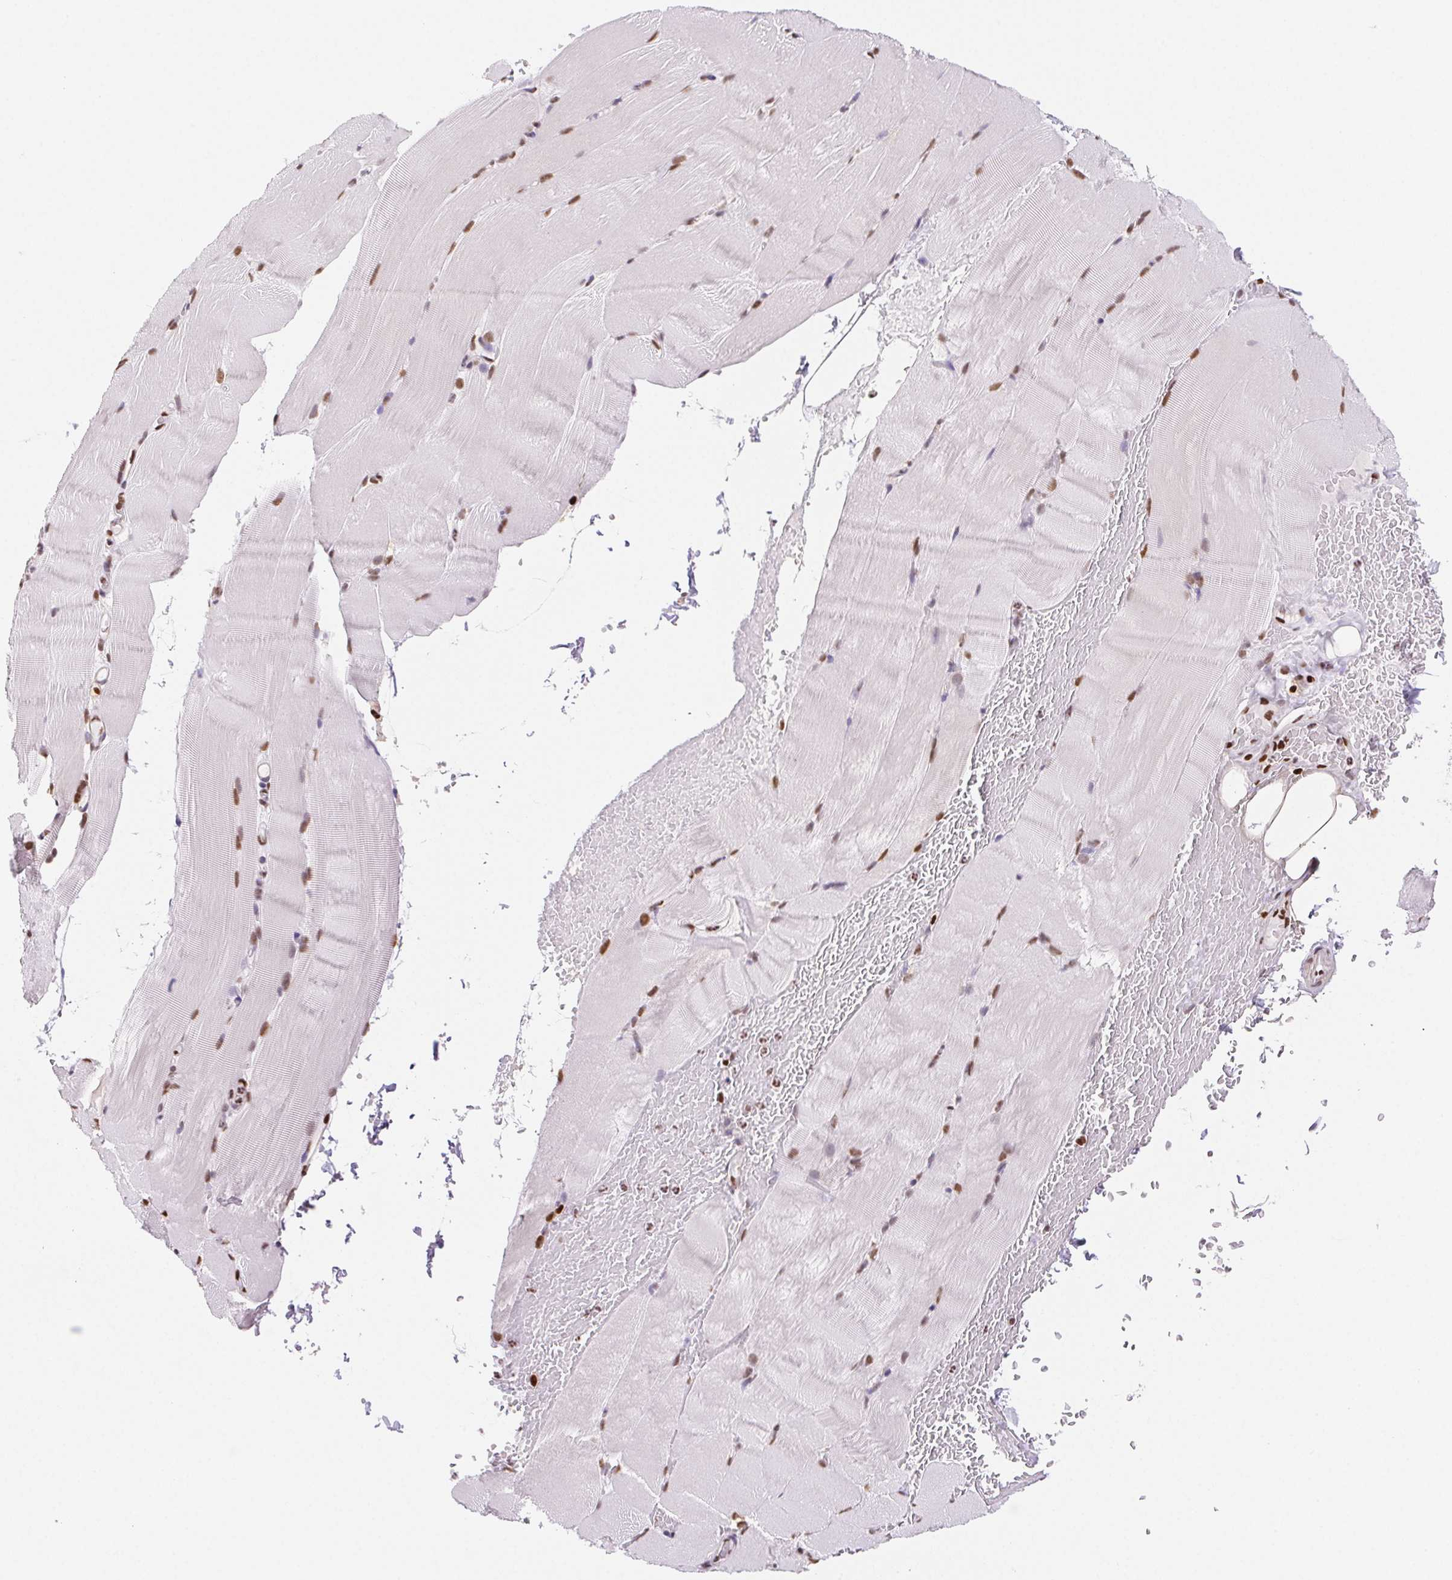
{"staining": {"intensity": "moderate", "quantity": ">75%", "location": "nuclear"}, "tissue": "skeletal muscle", "cell_type": "Myocytes", "image_type": "normal", "snomed": [{"axis": "morphology", "description": "Normal tissue, NOS"}, {"axis": "topography", "description": "Skeletal muscle"}], "caption": "The immunohistochemical stain shows moderate nuclear staining in myocytes of normal skeletal muscle.", "gene": "SETSIP", "patient": {"sex": "female", "age": 37}}